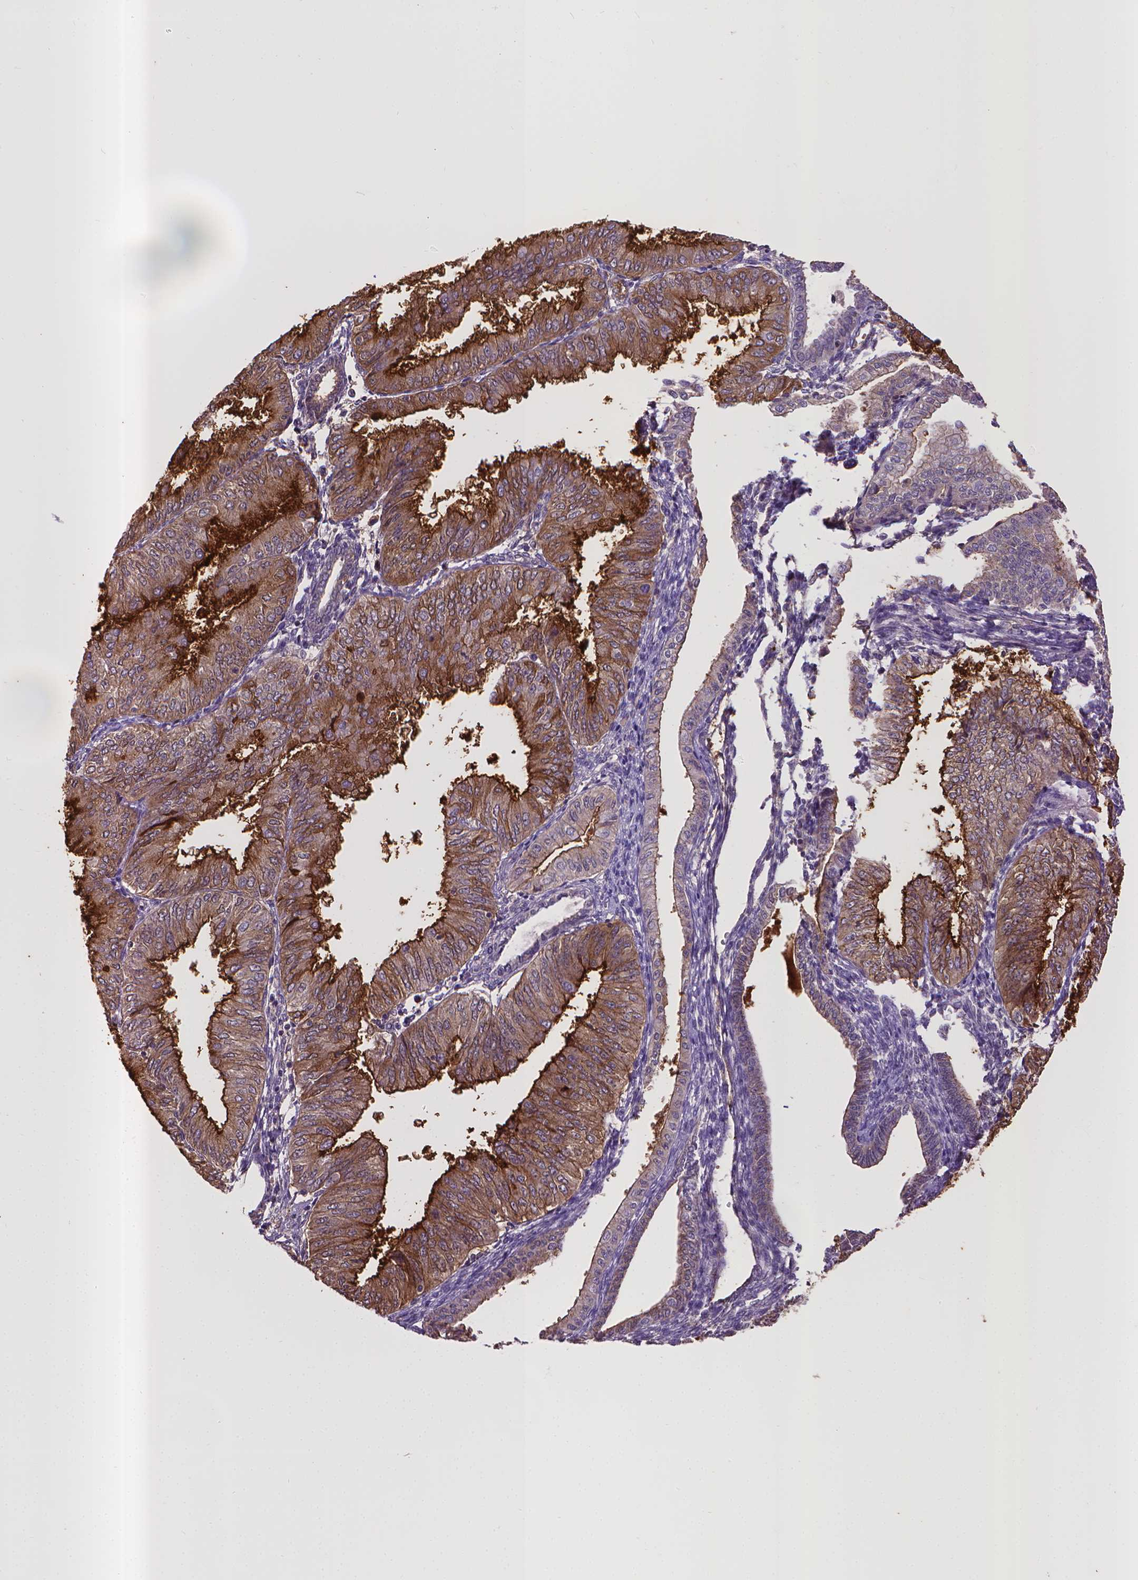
{"staining": {"intensity": "strong", "quantity": "25%-75%", "location": "cytoplasmic/membranous"}, "tissue": "endometrial cancer", "cell_type": "Tumor cells", "image_type": "cancer", "snomed": [{"axis": "morphology", "description": "Adenocarcinoma, NOS"}, {"axis": "topography", "description": "Endometrium"}], "caption": "IHC (DAB) staining of endometrial adenocarcinoma demonstrates strong cytoplasmic/membranous protein staining in approximately 25%-75% of tumor cells. (DAB (3,3'-diaminobenzidine) = brown stain, brightfield microscopy at high magnification).", "gene": "CPM", "patient": {"sex": "female", "age": 53}}